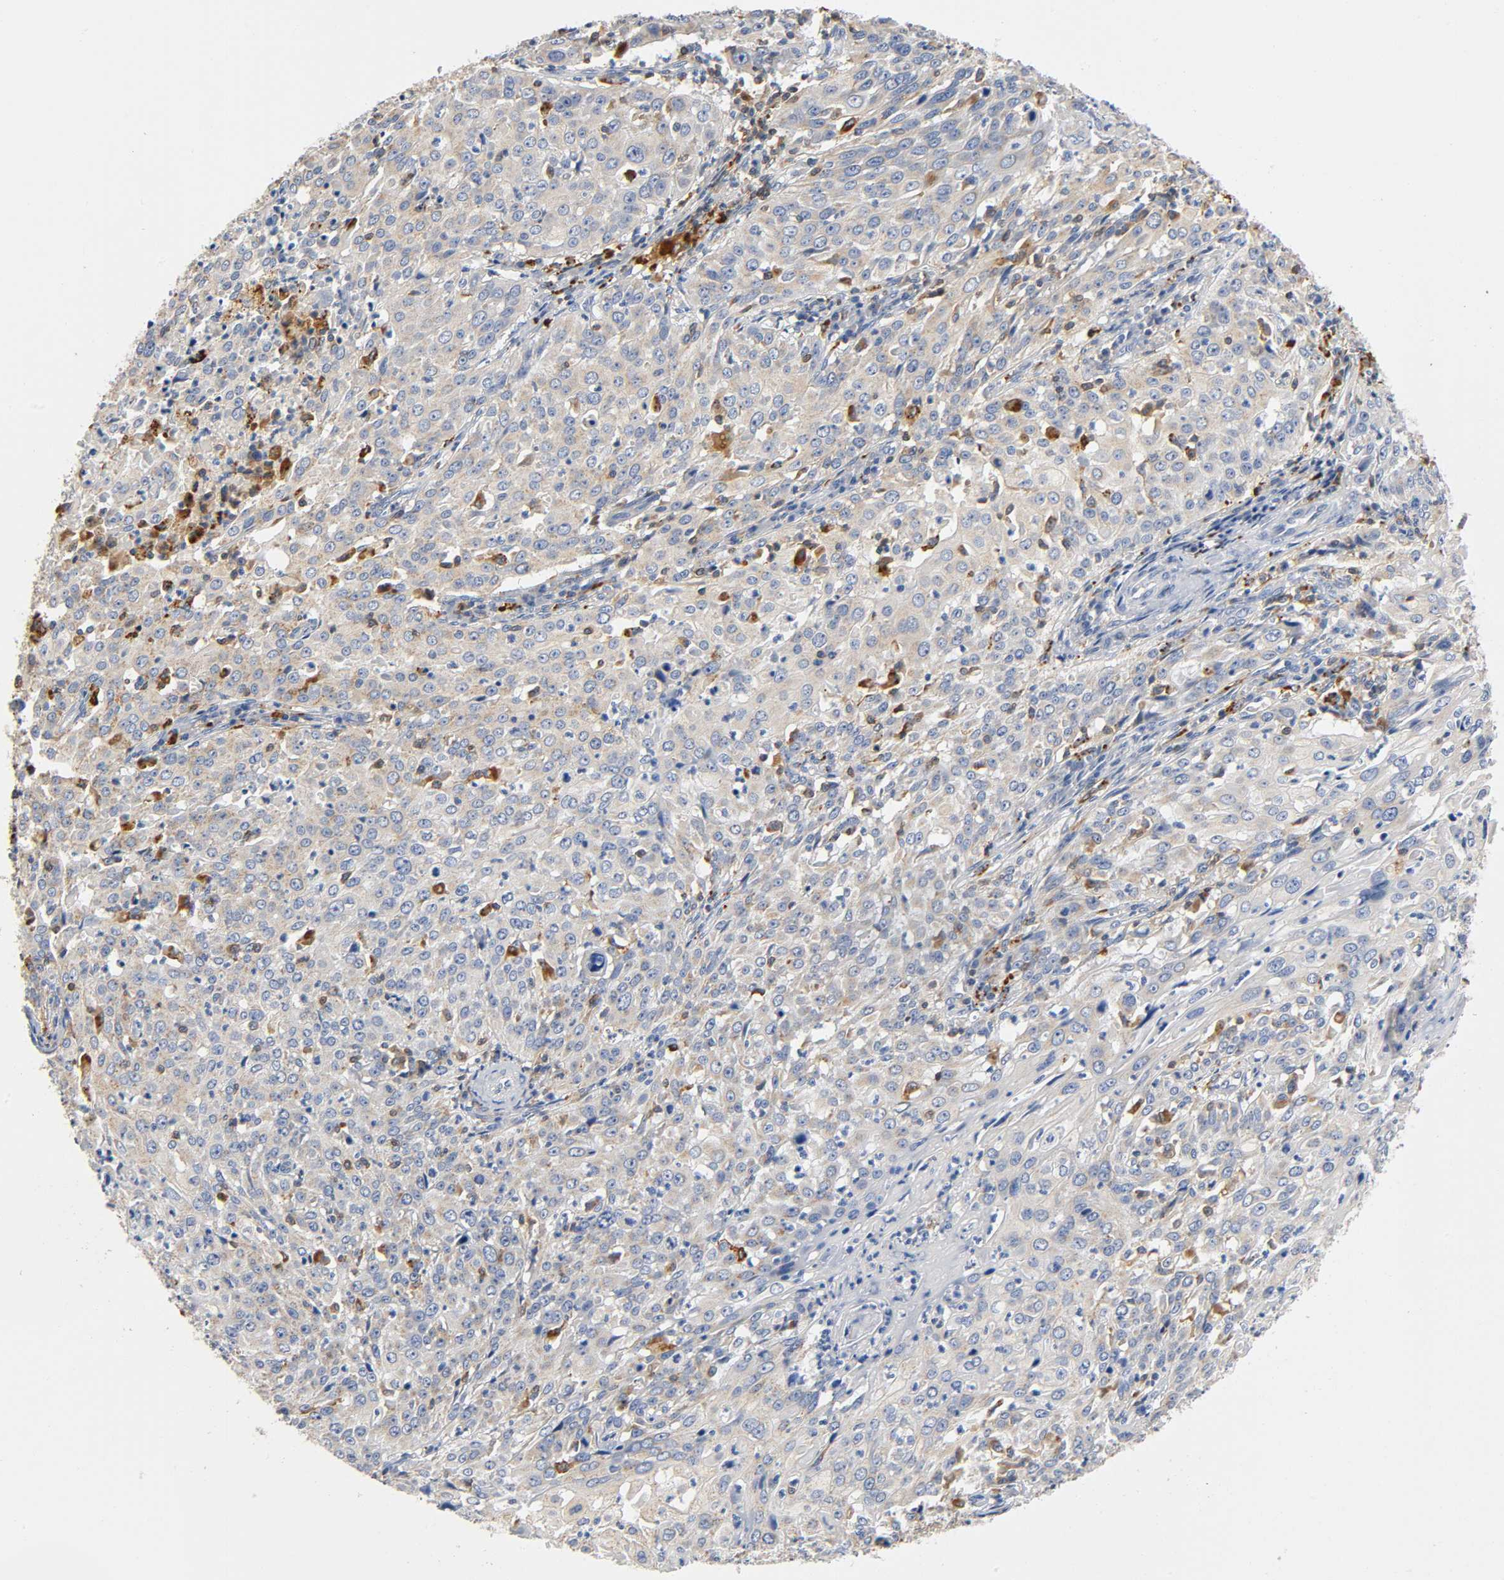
{"staining": {"intensity": "weak", "quantity": "25%-75%", "location": "cytoplasmic/membranous"}, "tissue": "cervical cancer", "cell_type": "Tumor cells", "image_type": "cancer", "snomed": [{"axis": "morphology", "description": "Squamous cell carcinoma, NOS"}, {"axis": "topography", "description": "Cervix"}], "caption": "Cervical cancer stained with DAB (3,3'-diaminobenzidine) IHC demonstrates low levels of weak cytoplasmic/membranous staining in approximately 25%-75% of tumor cells. The staining was performed using DAB (3,3'-diaminobenzidine), with brown indicating positive protein expression. Nuclei are stained blue with hematoxylin.", "gene": "UCKL1", "patient": {"sex": "female", "age": 39}}